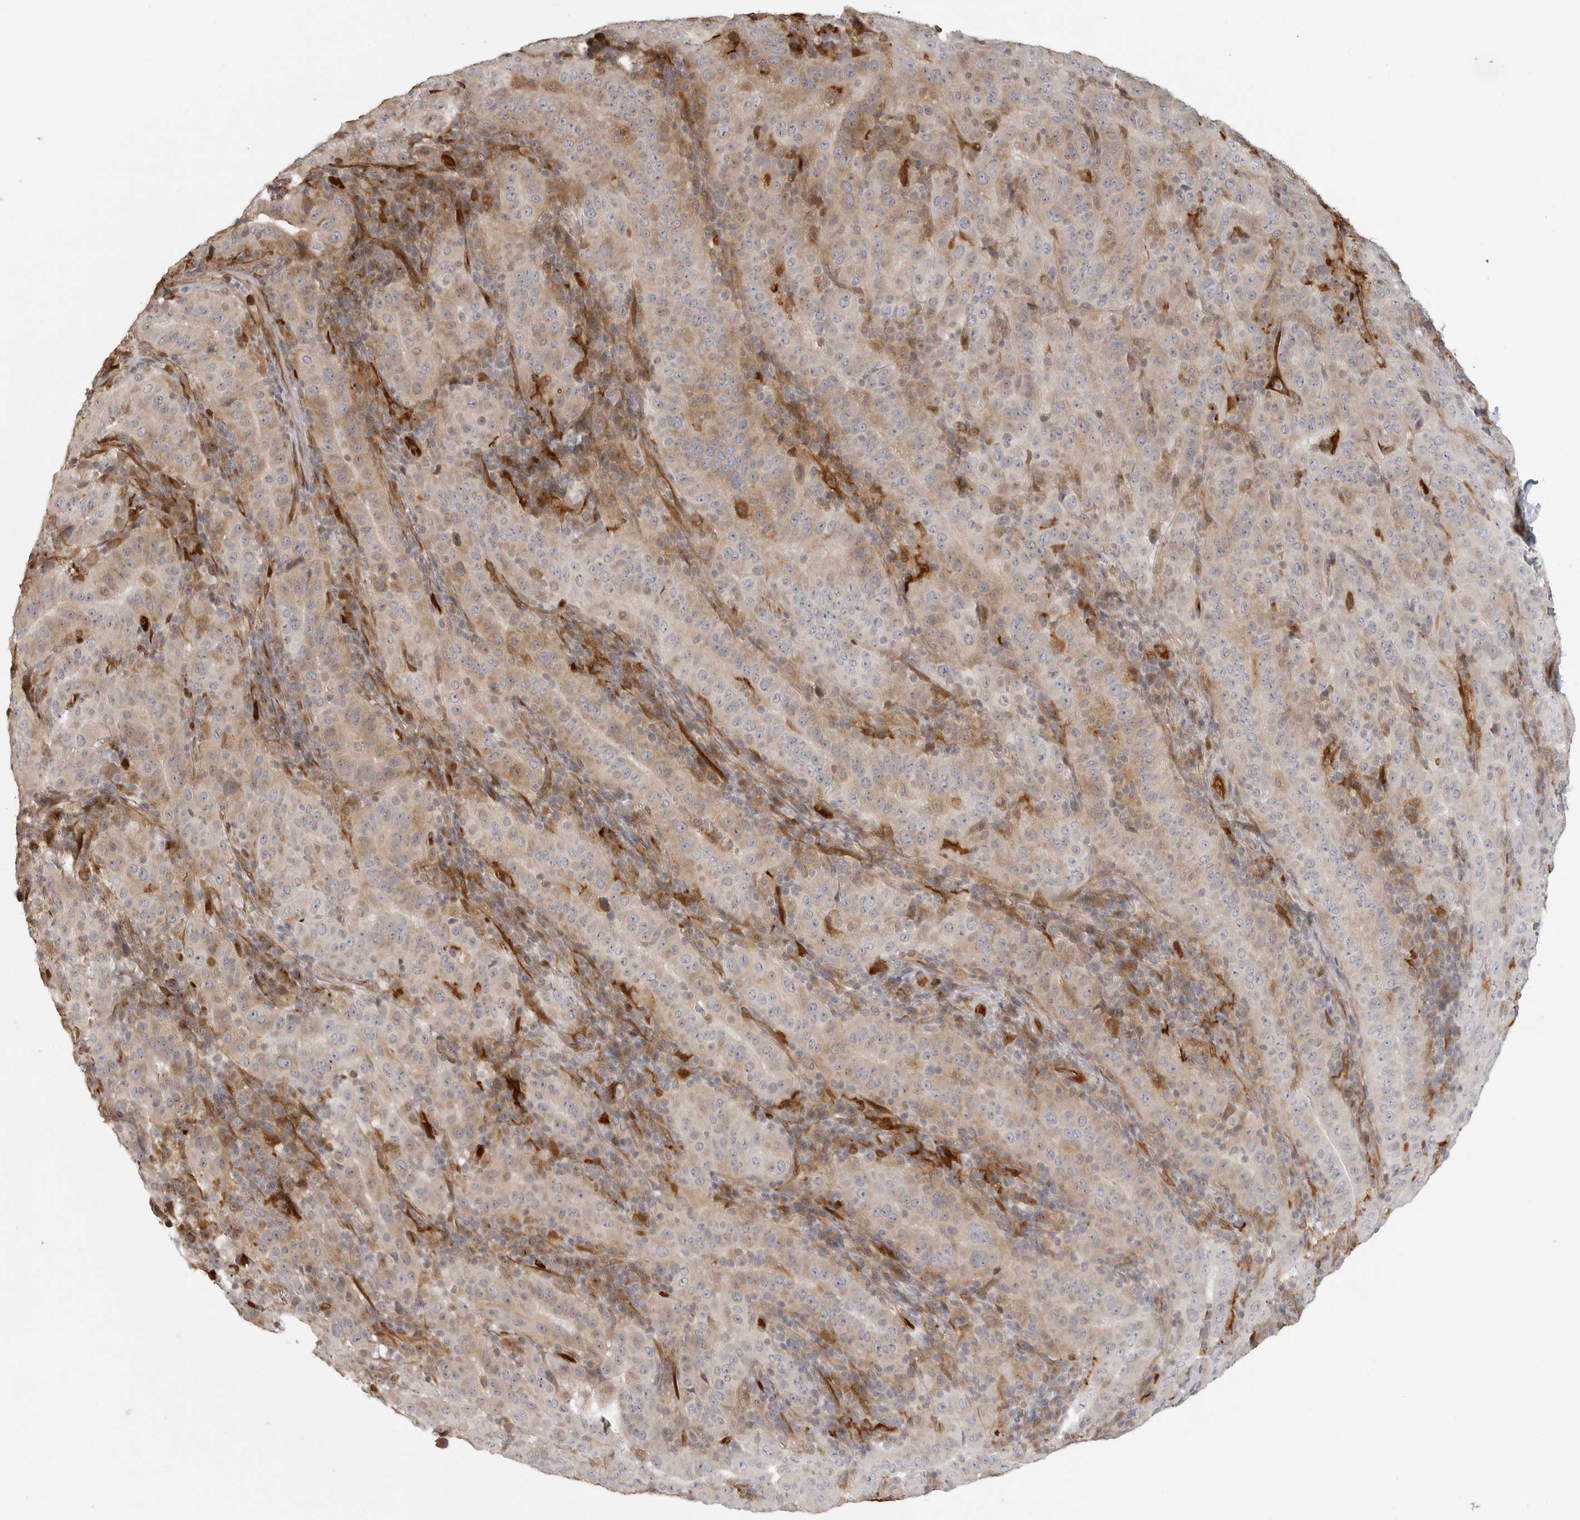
{"staining": {"intensity": "weak", "quantity": "<25%", "location": "cytoplasmic/membranous"}, "tissue": "pancreatic cancer", "cell_type": "Tumor cells", "image_type": "cancer", "snomed": [{"axis": "morphology", "description": "Adenocarcinoma, NOS"}, {"axis": "topography", "description": "Pancreas"}], "caption": "High power microscopy image of an IHC photomicrograph of adenocarcinoma (pancreatic), revealing no significant staining in tumor cells.", "gene": "IDO1", "patient": {"sex": "male", "age": 63}}